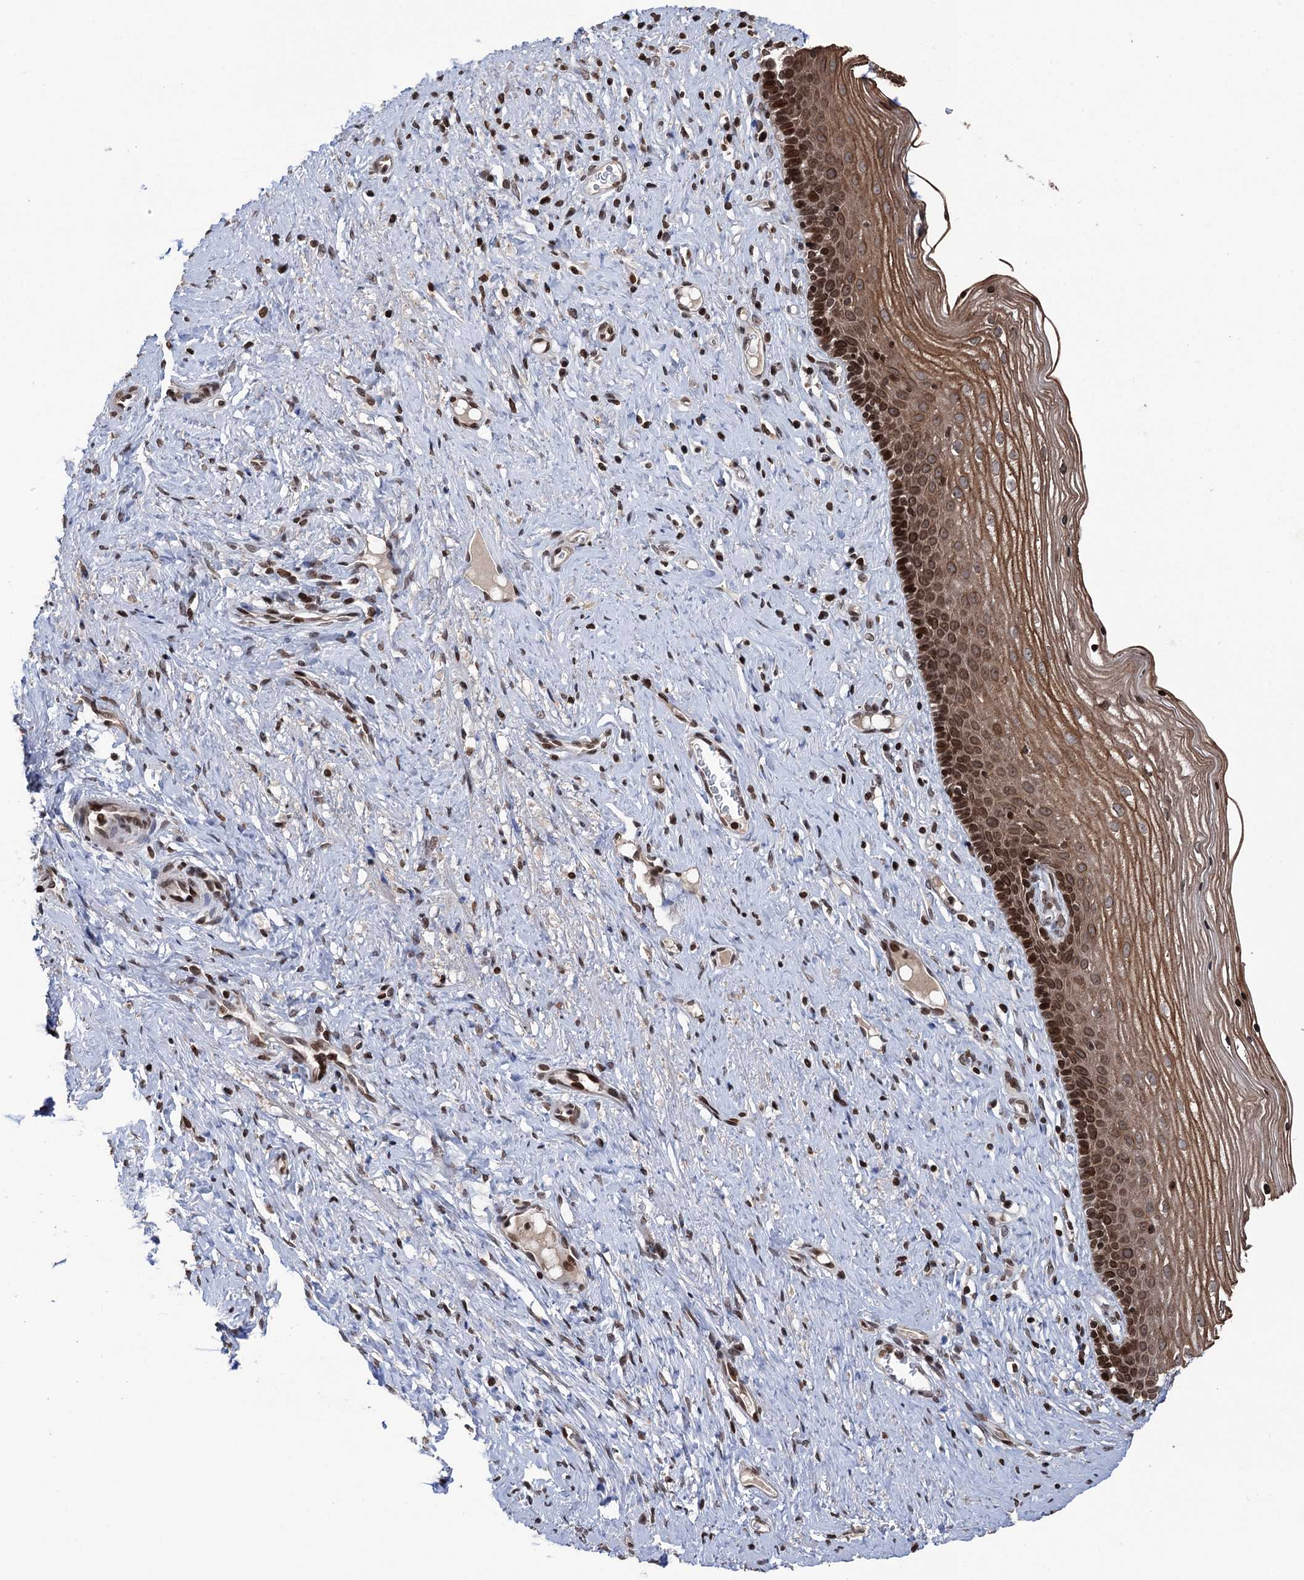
{"staining": {"intensity": "moderate", "quantity": ">75%", "location": "nuclear"}, "tissue": "cervix", "cell_type": "Glandular cells", "image_type": "normal", "snomed": [{"axis": "morphology", "description": "Normal tissue, NOS"}, {"axis": "topography", "description": "Cervix"}], "caption": "Immunohistochemistry histopathology image of normal human cervix stained for a protein (brown), which reveals medium levels of moderate nuclear positivity in about >75% of glandular cells.", "gene": "CCDC77", "patient": {"sex": "female", "age": 42}}